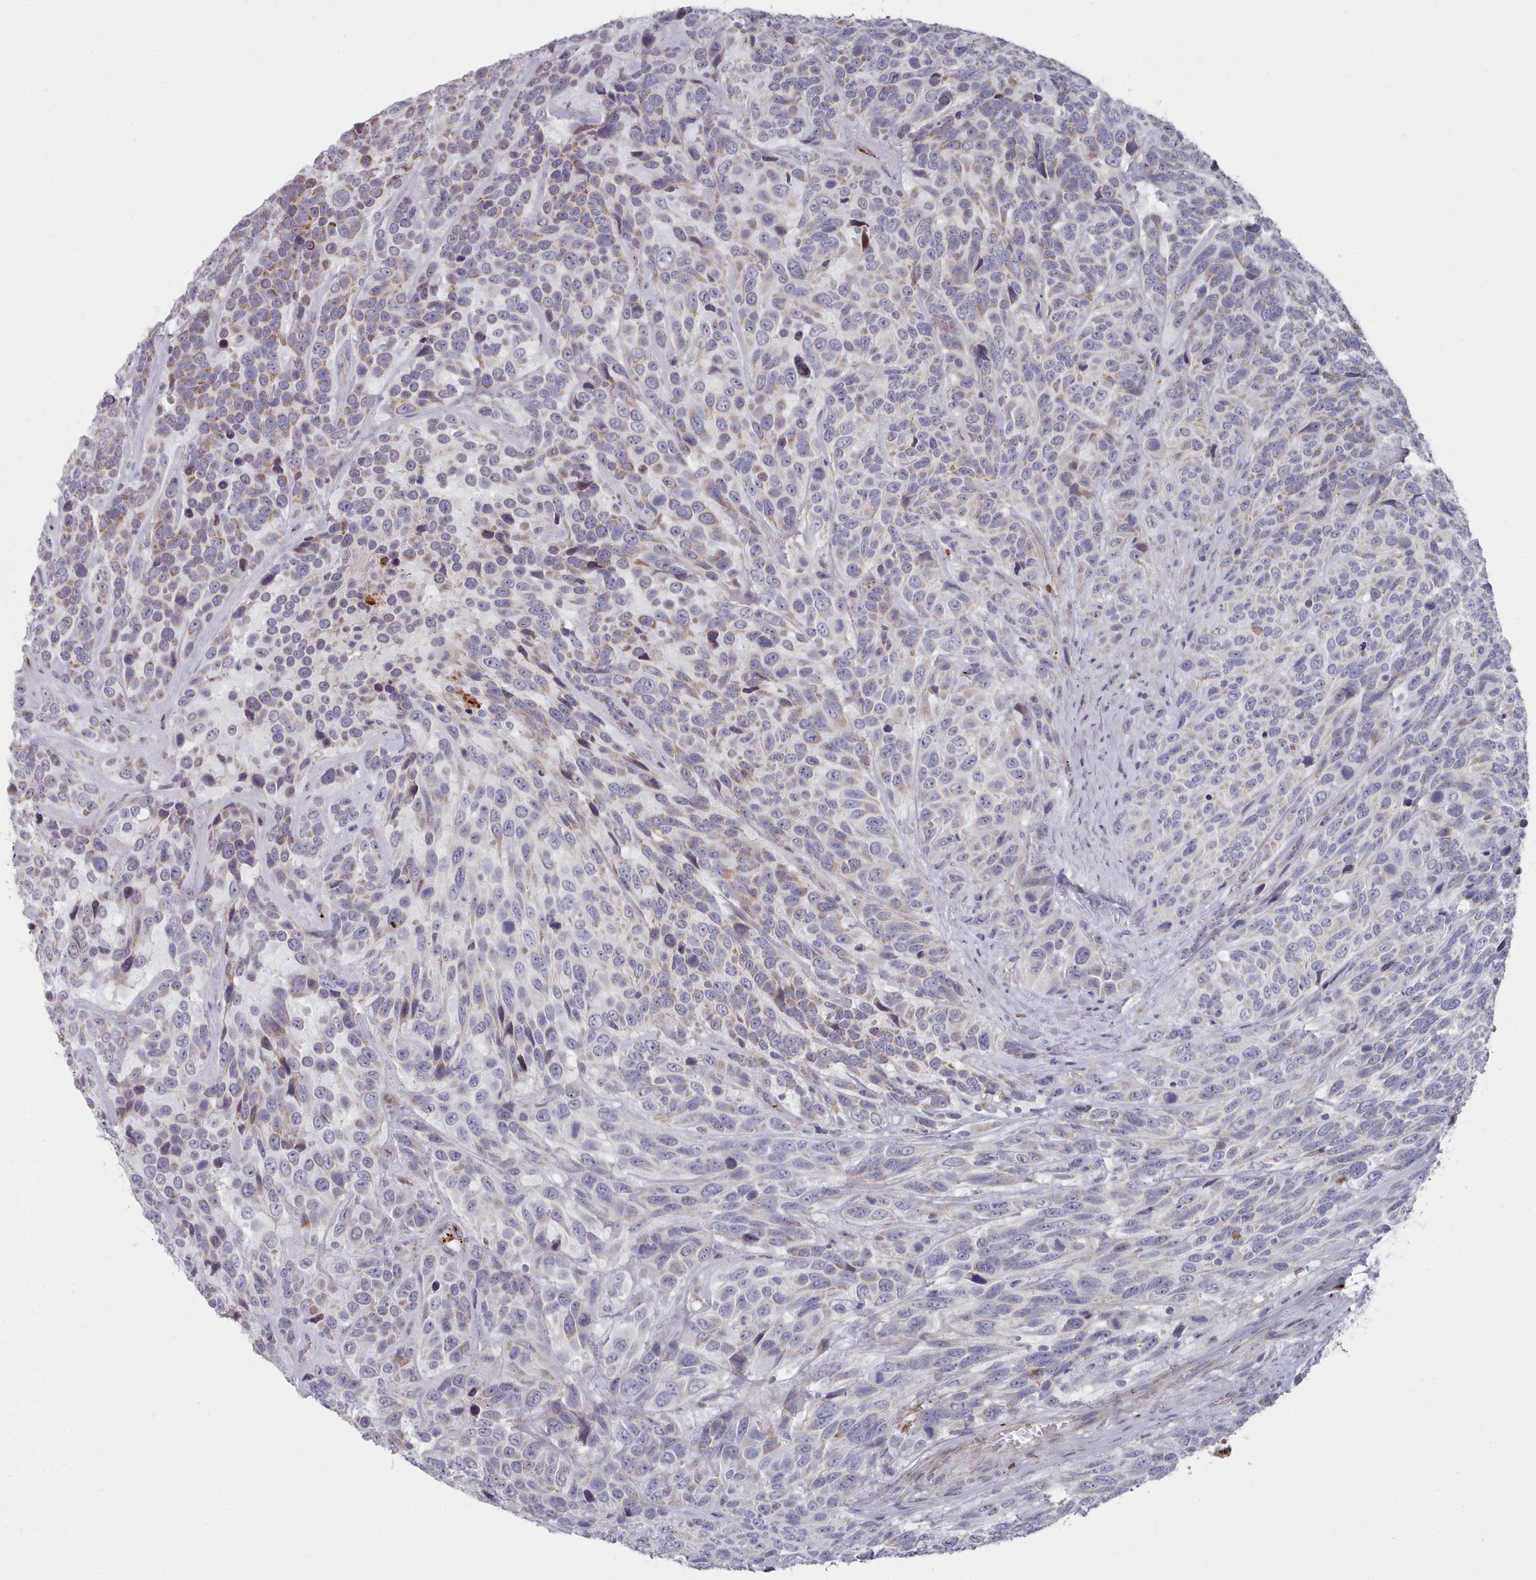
{"staining": {"intensity": "moderate", "quantity": "<25%", "location": "cytoplasmic/membranous"}, "tissue": "urothelial cancer", "cell_type": "Tumor cells", "image_type": "cancer", "snomed": [{"axis": "morphology", "description": "Urothelial carcinoma, High grade"}, {"axis": "topography", "description": "Urinary bladder"}], "caption": "Immunohistochemistry photomicrograph of neoplastic tissue: urothelial carcinoma (high-grade) stained using immunohistochemistry demonstrates low levels of moderate protein expression localized specifically in the cytoplasmic/membranous of tumor cells, appearing as a cytoplasmic/membranous brown color.", "gene": "TRARG1", "patient": {"sex": "female", "age": 70}}